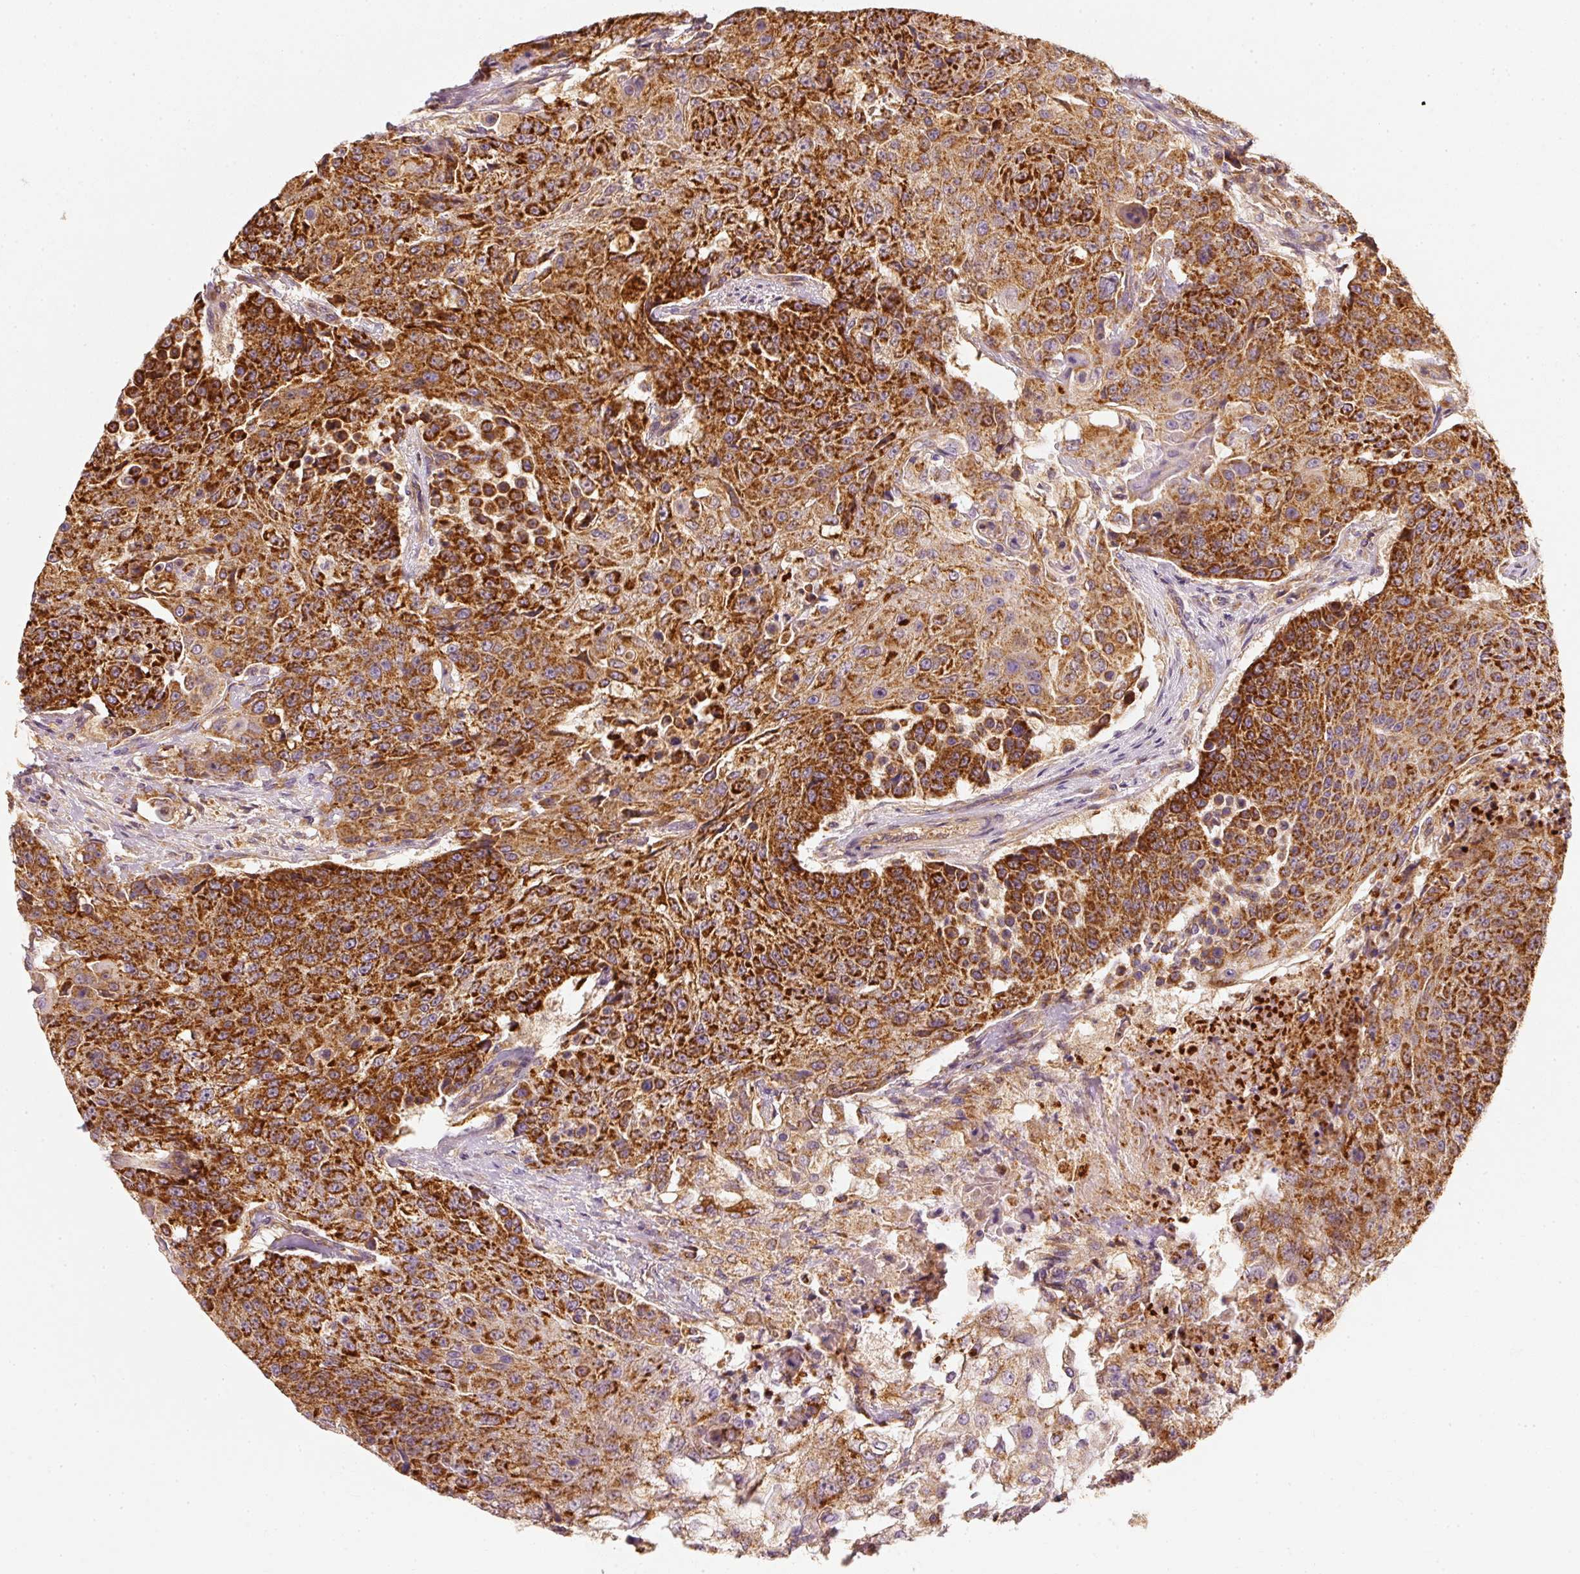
{"staining": {"intensity": "strong", "quantity": ">75%", "location": "cytoplasmic/membranous"}, "tissue": "urothelial cancer", "cell_type": "Tumor cells", "image_type": "cancer", "snomed": [{"axis": "morphology", "description": "Urothelial carcinoma, High grade"}, {"axis": "topography", "description": "Urinary bladder"}], "caption": "A high amount of strong cytoplasmic/membranous expression is present in about >75% of tumor cells in urothelial cancer tissue.", "gene": "TOMM40", "patient": {"sex": "female", "age": 63}}